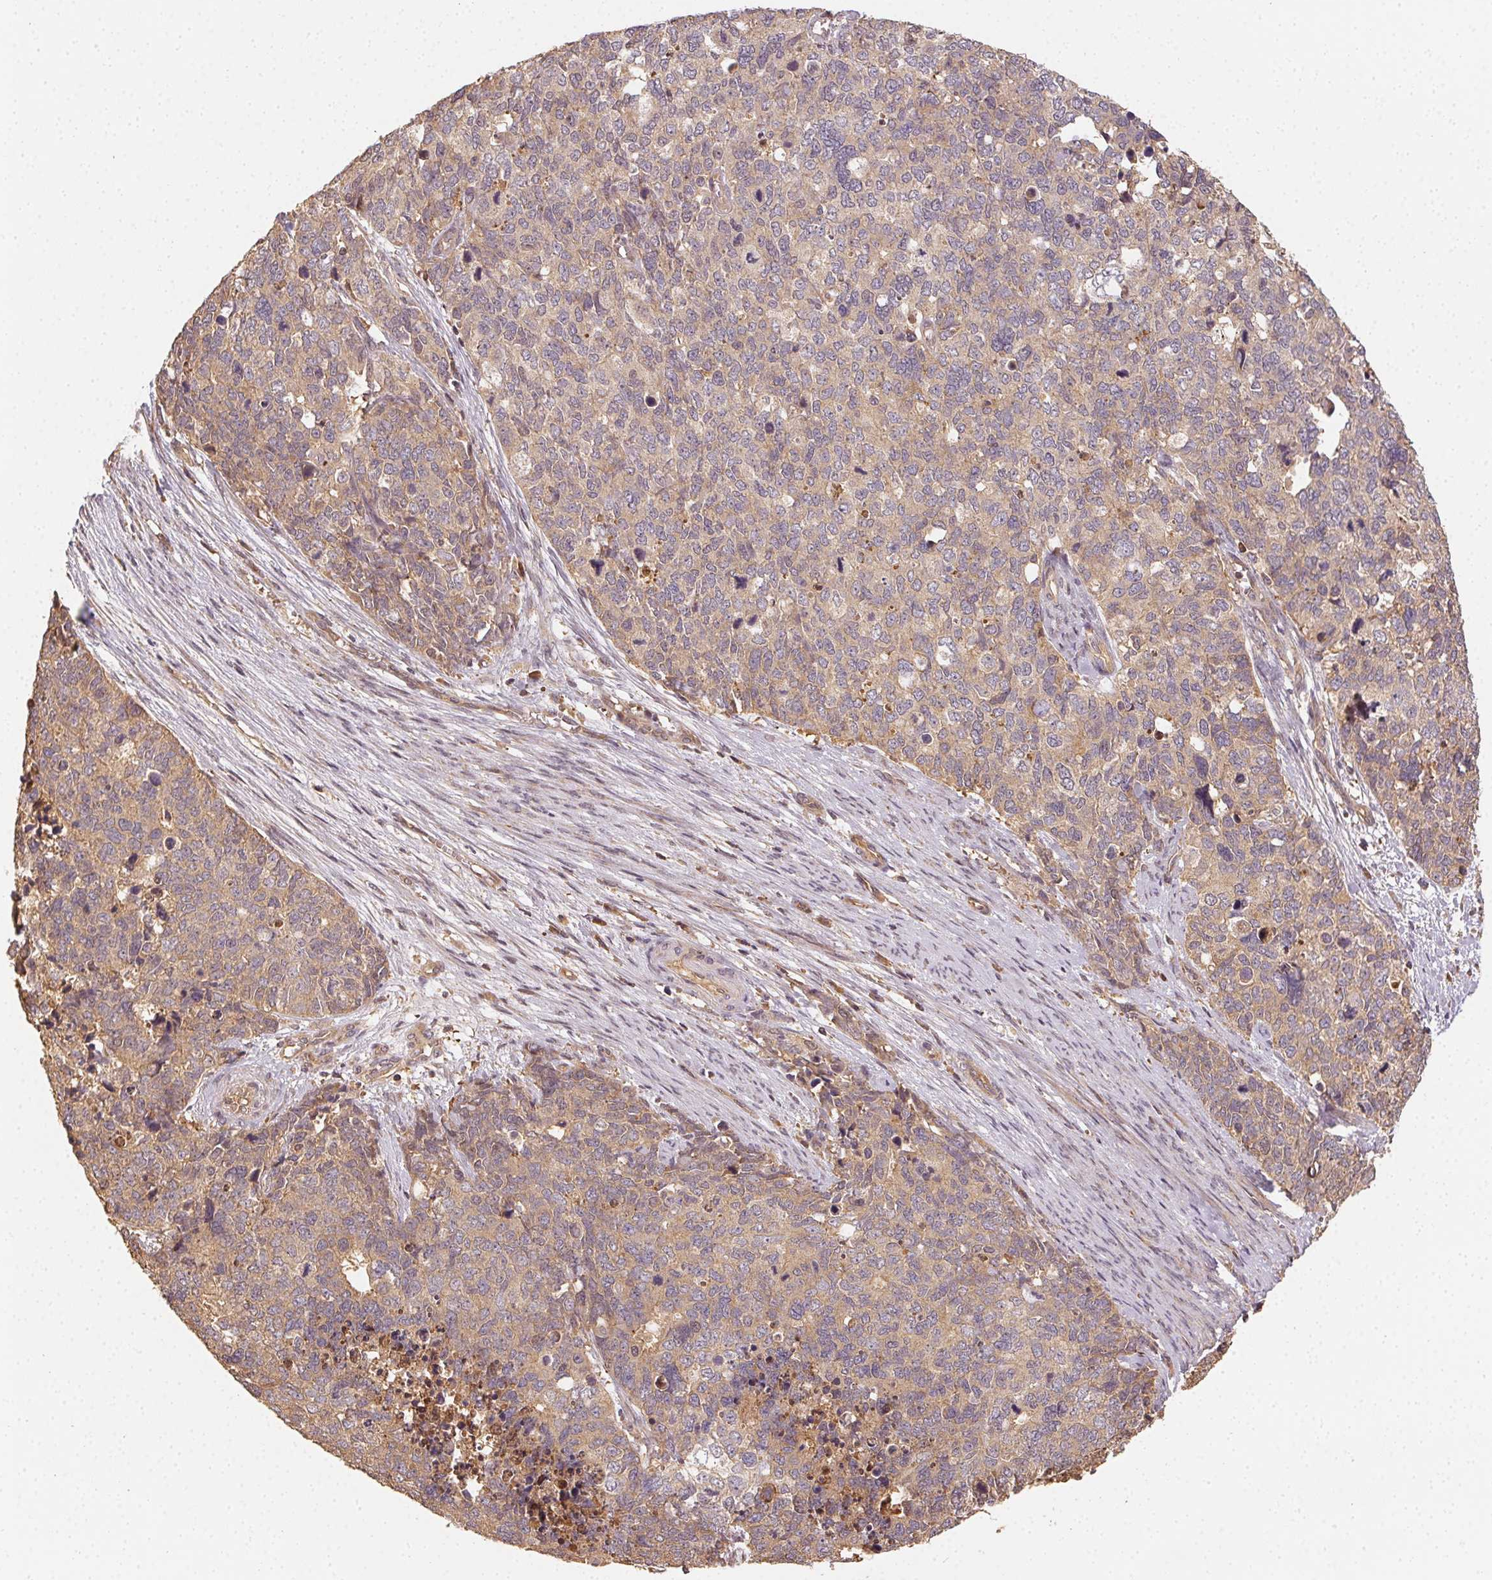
{"staining": {"intensity": "weak", "quantity": "25%-75%", "location": "cytoplasmic/membranous"}, "tissue": "cervical cancer", "cell_type": "Tumor cells", "image_type": "cancer", "snomed": [{"axis": "morphology", "description": "Squamous cell carcinoma, NOS"}, {"axis": "topography", "description": "Cervix"}], "caption": "Cervical cancer tissue exhibits weak cytoplasmic/membranous expression in about 25%-75% of tumor cells", "gene": "RALA", "patient": {"sex": "female", "age": 63}}